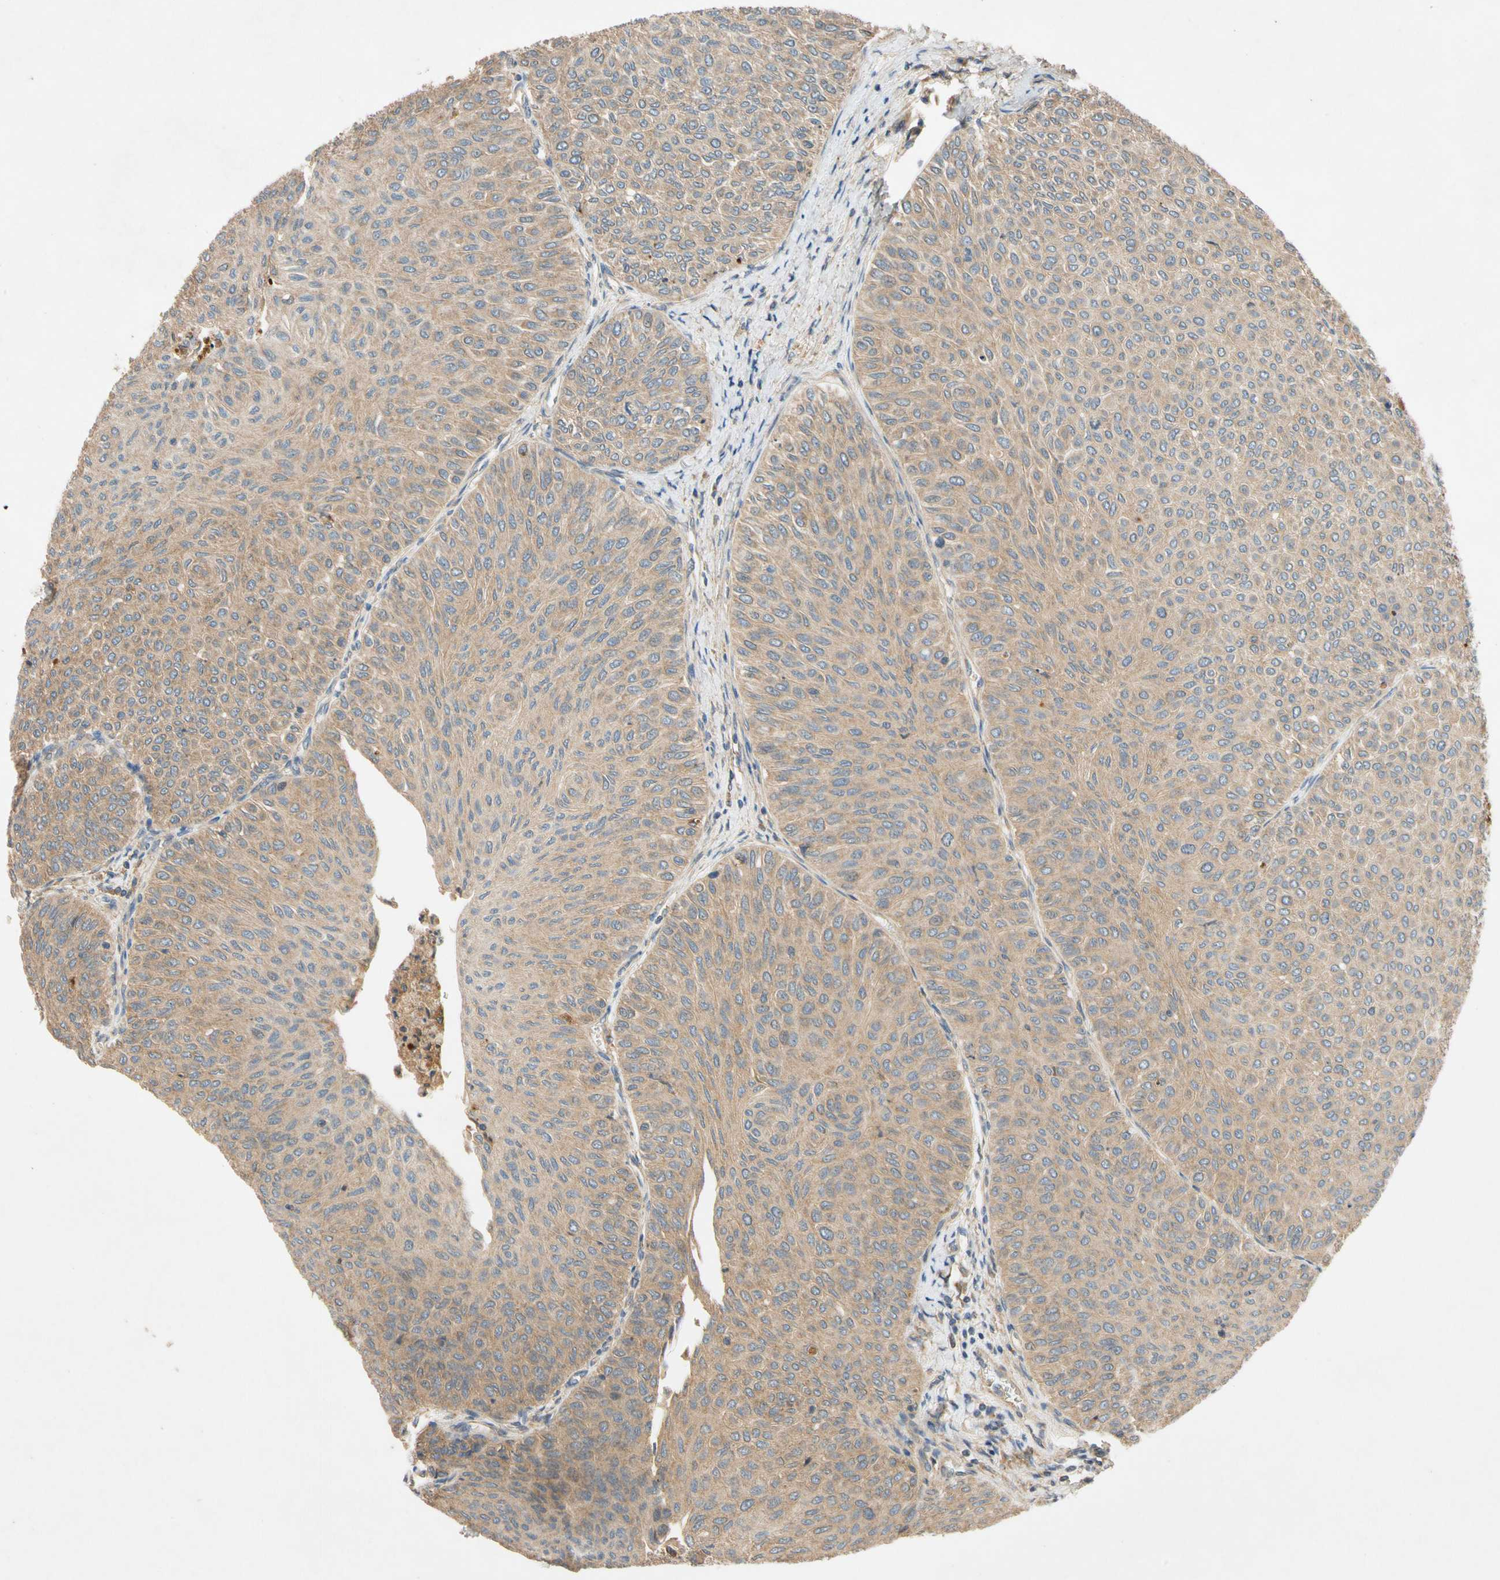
{"staining": {"intensity": "weak", "quantity": ">75%", "location": "cytoplasmic/membranous"}, "tissue": "urothelial cancer", "cell_type": "Tumor cells", "image_type": "cancer", "snomed": [{"axis": "morphology", "description": "Urothelial carcinoma, Low grade"}, {"axis": "topography", "description": "Urinary bladder"}], "caption": "This image displays immunohistochemistry (IHC) staining of low-grade urothelial carcinoma, with low weak cytoplasmic/membranous expression in about >75% of tumor cells.", "gene": "USP46", "patient": {"sex": "male", "age": 78}}